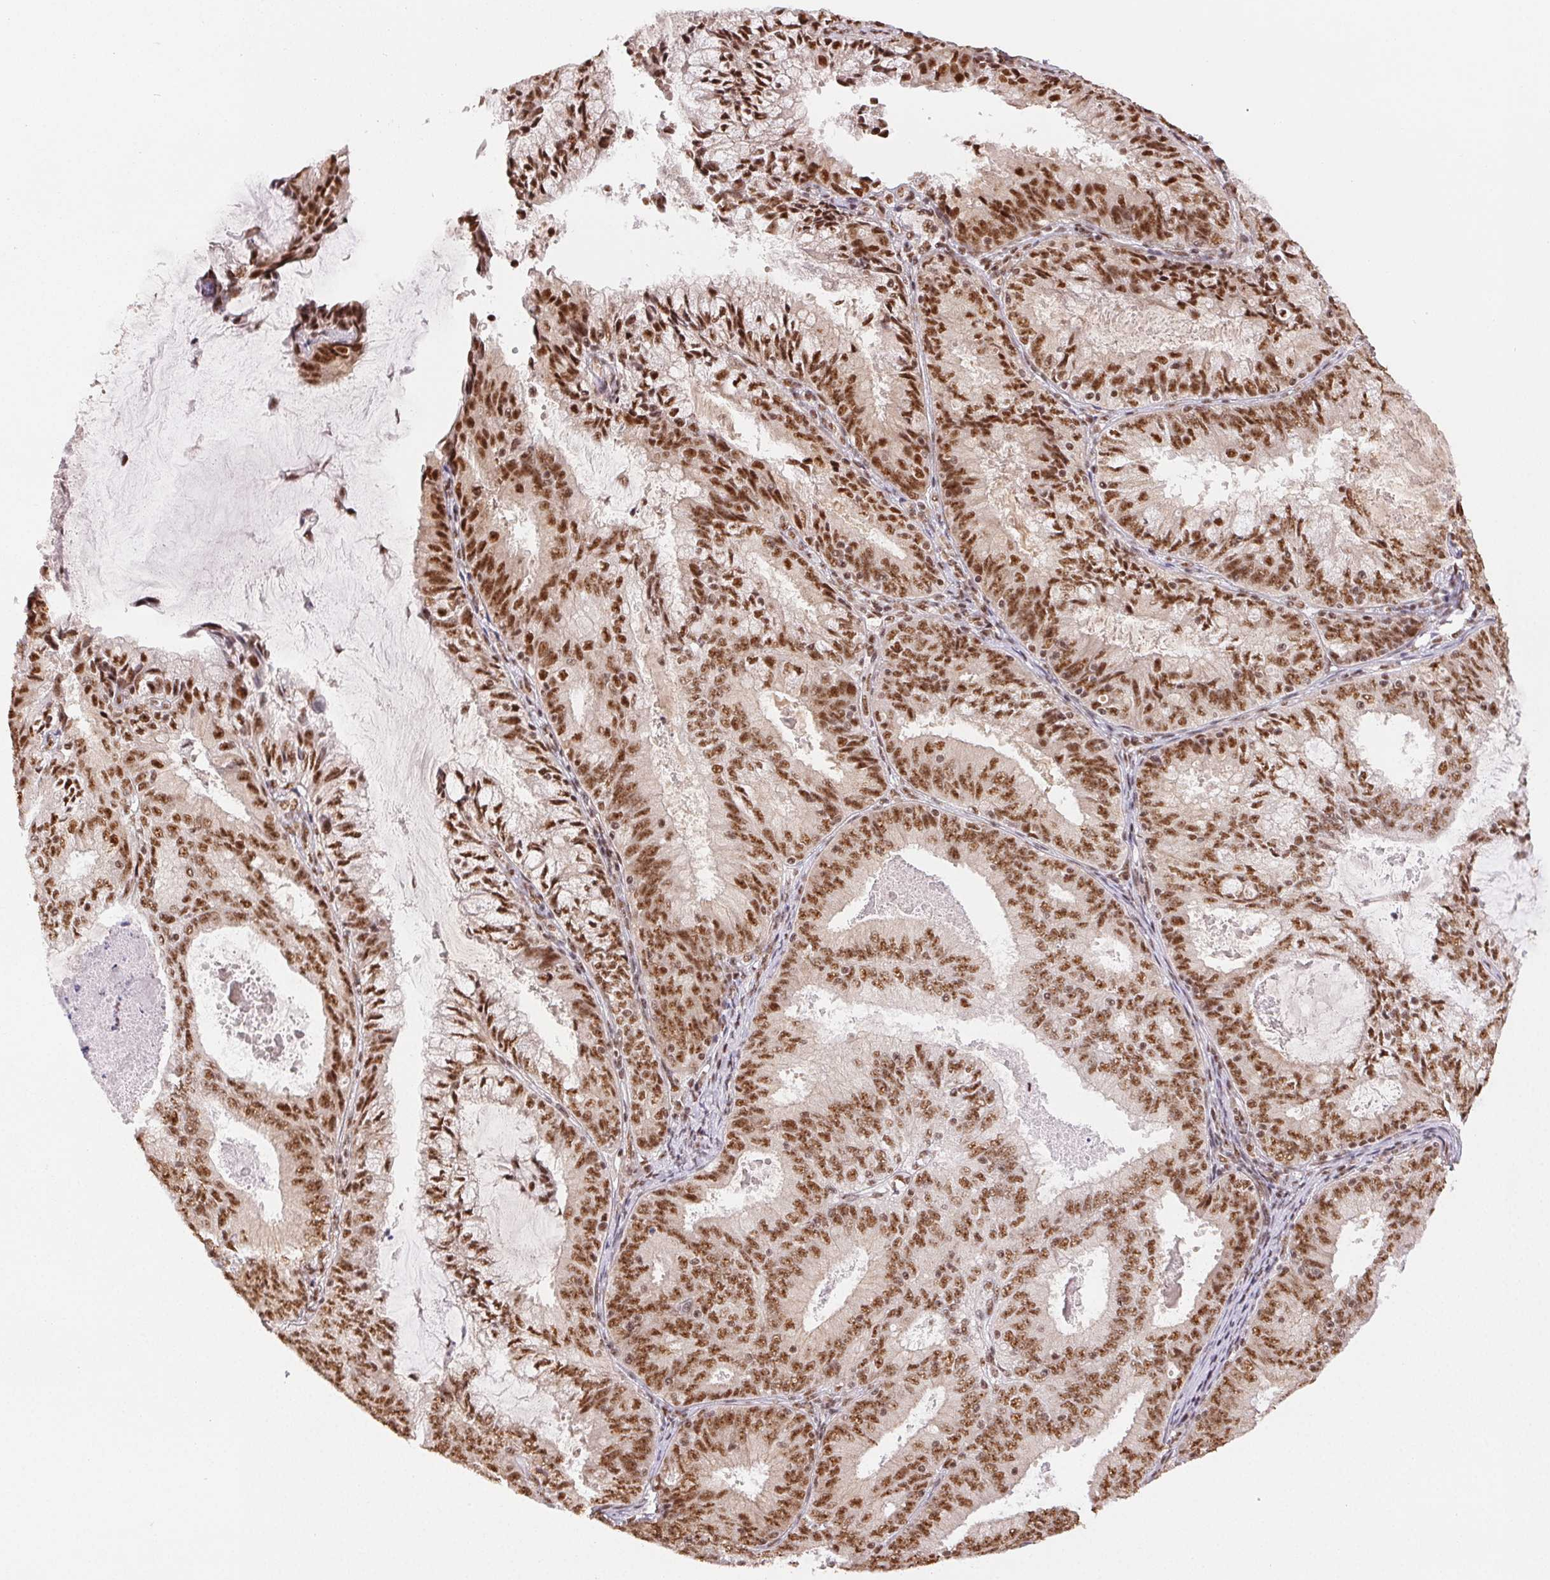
{"staining": {"intensity": "moderate", "quantity": ">75%", "location": "nuclear"}, "tissue": "endometrial cancer", "cell_type": "Tumor cells", "image_type": "cancer", "snomed": [{"axis": "morphology", "description": "Adenocarcinoma, NOS"}, {"axis": "topography", "description": "Endometrium"}], "caption": "Protein staining shows moderate nuclear positivity in approximately >75% of tumor cells in endometrial cancer (adenocarcinoma).", "gene": "IK", "patient": {"sex": "female", "age": 57}}